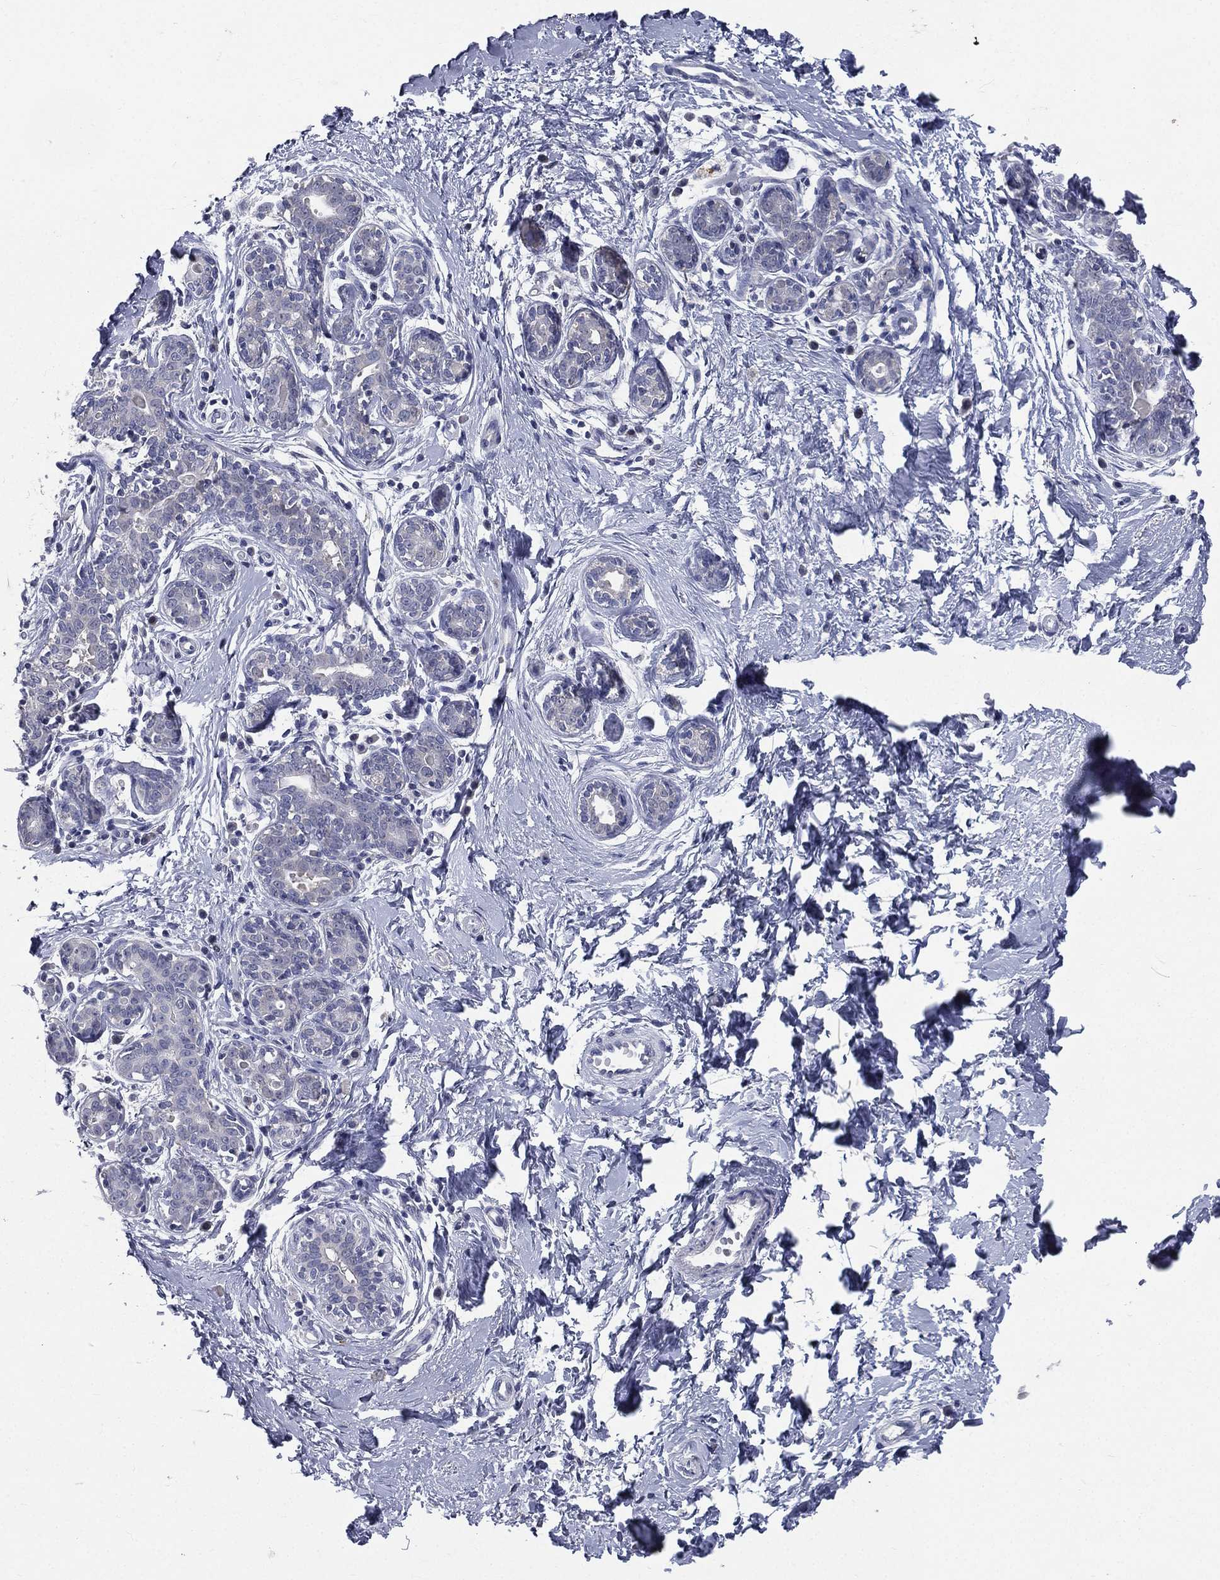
{"staining": {"intensity": "negative", "quantity": "none", "location": "none"}, "tissue": "breast", "cell_type": "Adipocytes", "image_type": "normal", "snomed": [{"axis": "morphology", "description": "Normal tissue, NOS"}, {"axis": "topography", "description": "Breast"}], "caption": "DAB (3,3'-diaminobenzidine) immunohistochemical staining of benign breast demonstrates no significant positivity in adipocytes.", "gene": "IFT27", "patient": {"sex": "female", "age": 37}}